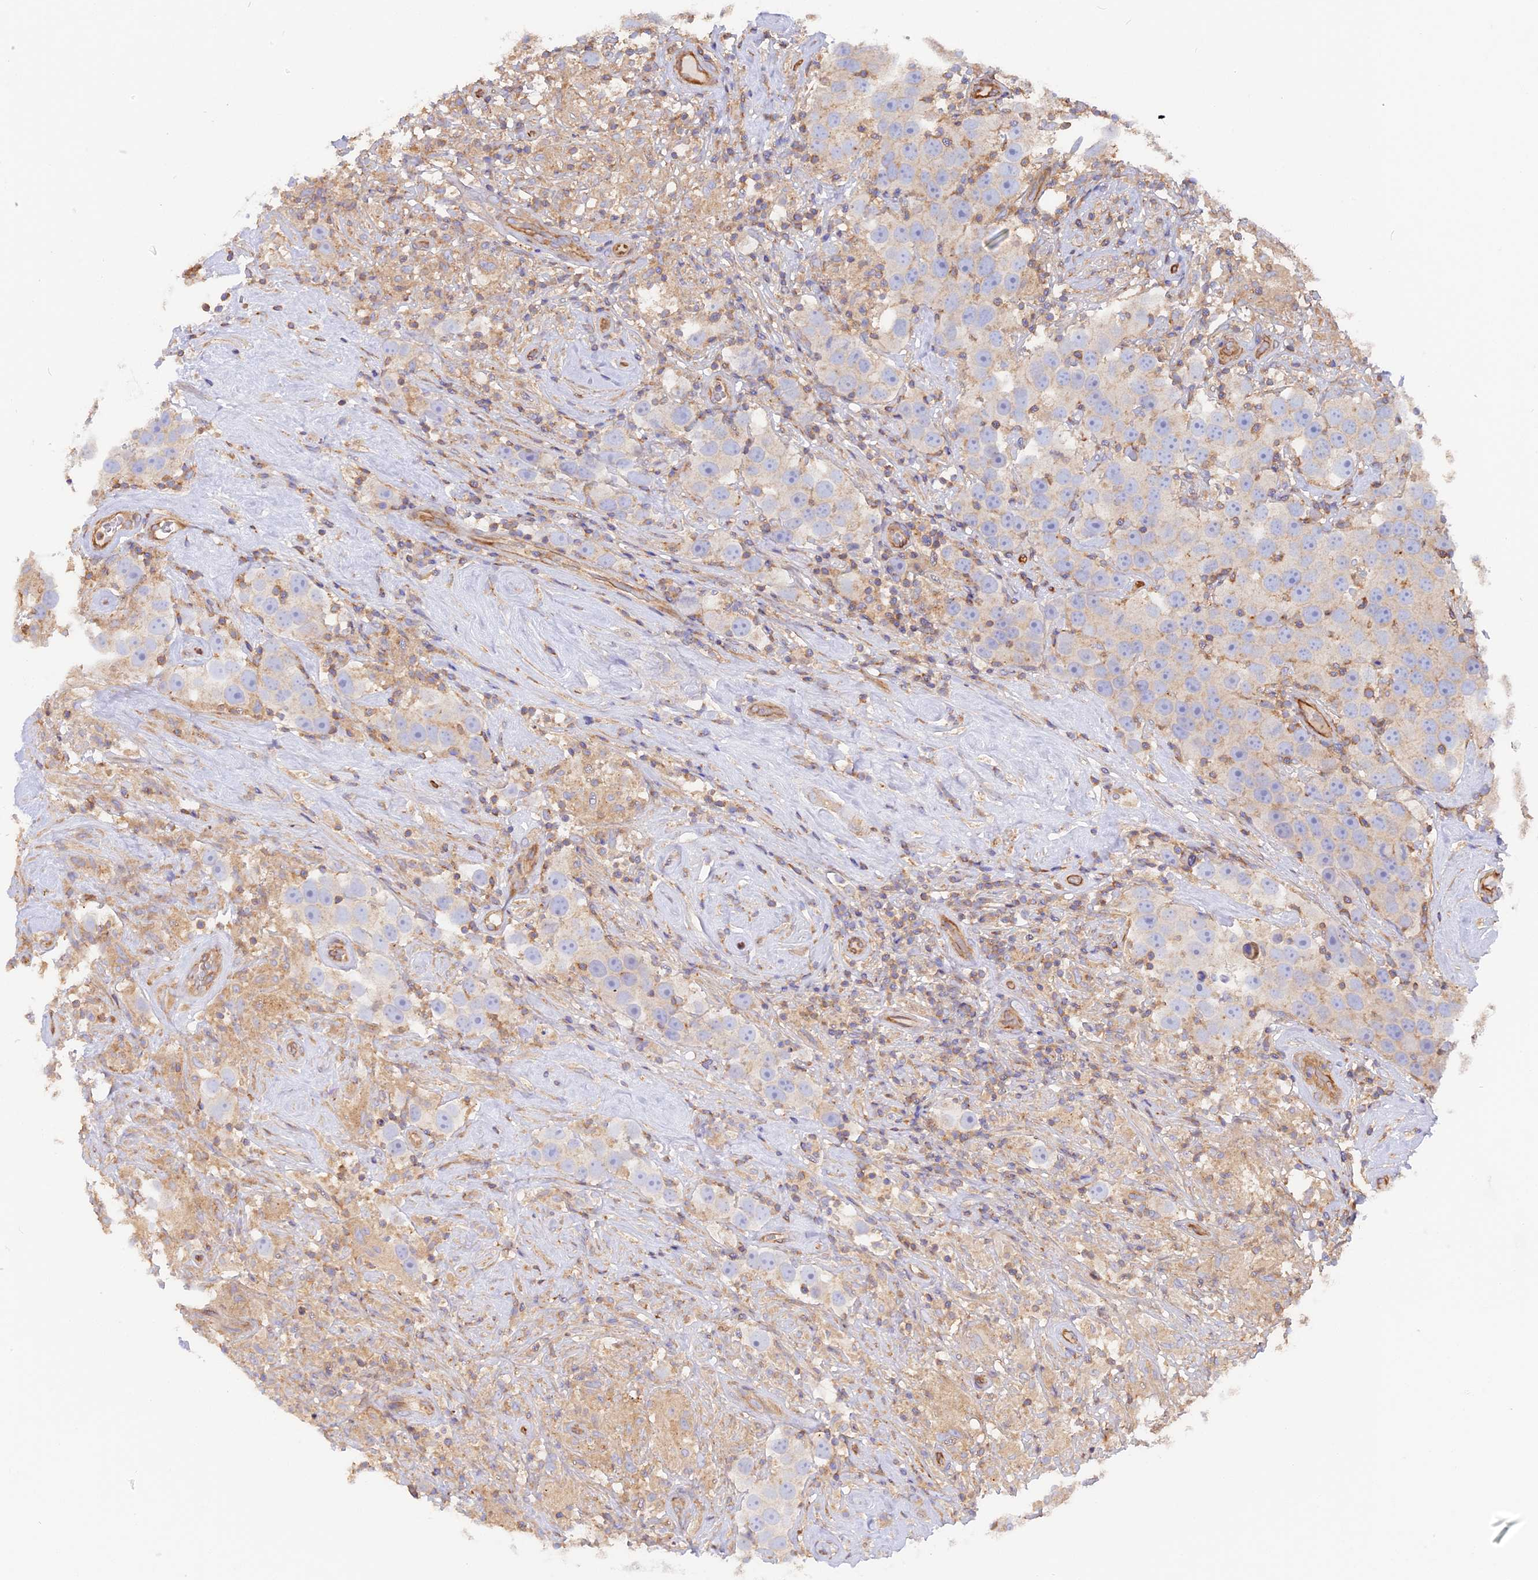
{"staining": {"intensity": "negative", "quantity": "none", "location": "none"}, "tissue": "testis cancer", "cell_type": "Tumor cells", "image_type": "cancer", "snomed": [{"axis": "morphology", "description": "Seminoma, NOS"}, {"axis": "topography", "description": "Testis"}], "caption": "A high-resolution image shows IHC staining of testis seminoma, which demonstrates no significant positivity in tumor cells.", "gene": "VPS18", "patient": {"sex": "male", "age": 49}}